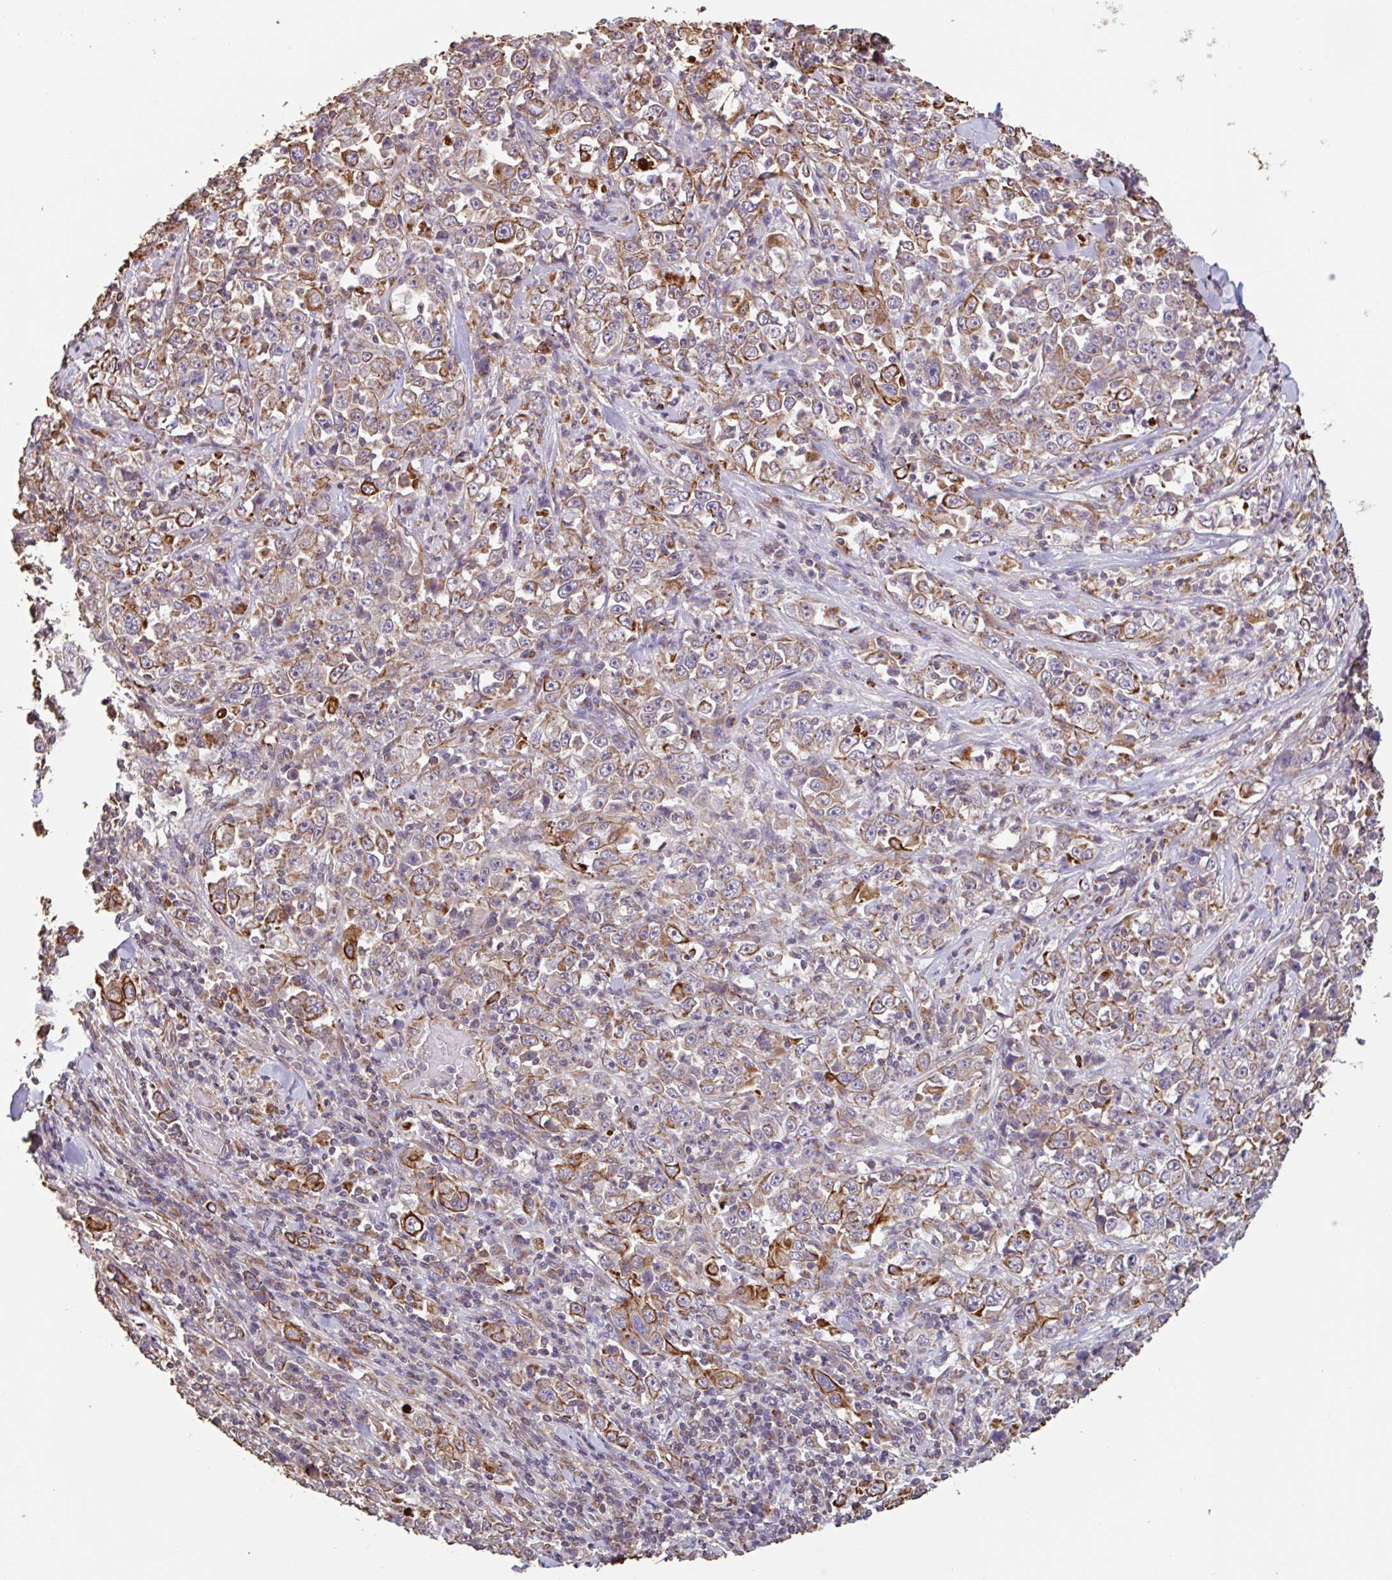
{"staining": {"intensity": "moderate", "quantity": ">75%", "location": "cytoplasmic/membranous"}, "tissue": "stomach cancer", "cell_type": "Tumor cells", "image_type": "cancer", "snomed": [{"axis": "morphology", "description": "Normal tissue, NOS"}, {"axis": "morphology", "description": "Adenocarcinoma, NOS"}, {"axis": "topography", "description": "Stomach, upper"}, {"axis": "topography", "description": "Stomach"}], "caption": "Moderate cytoplasmic/membranous protein staining is seen in approximately >75% of tumor cells in stomach cancer.", "gene": "ZNF790", "patient": {"sex": "male", "age": 59}}